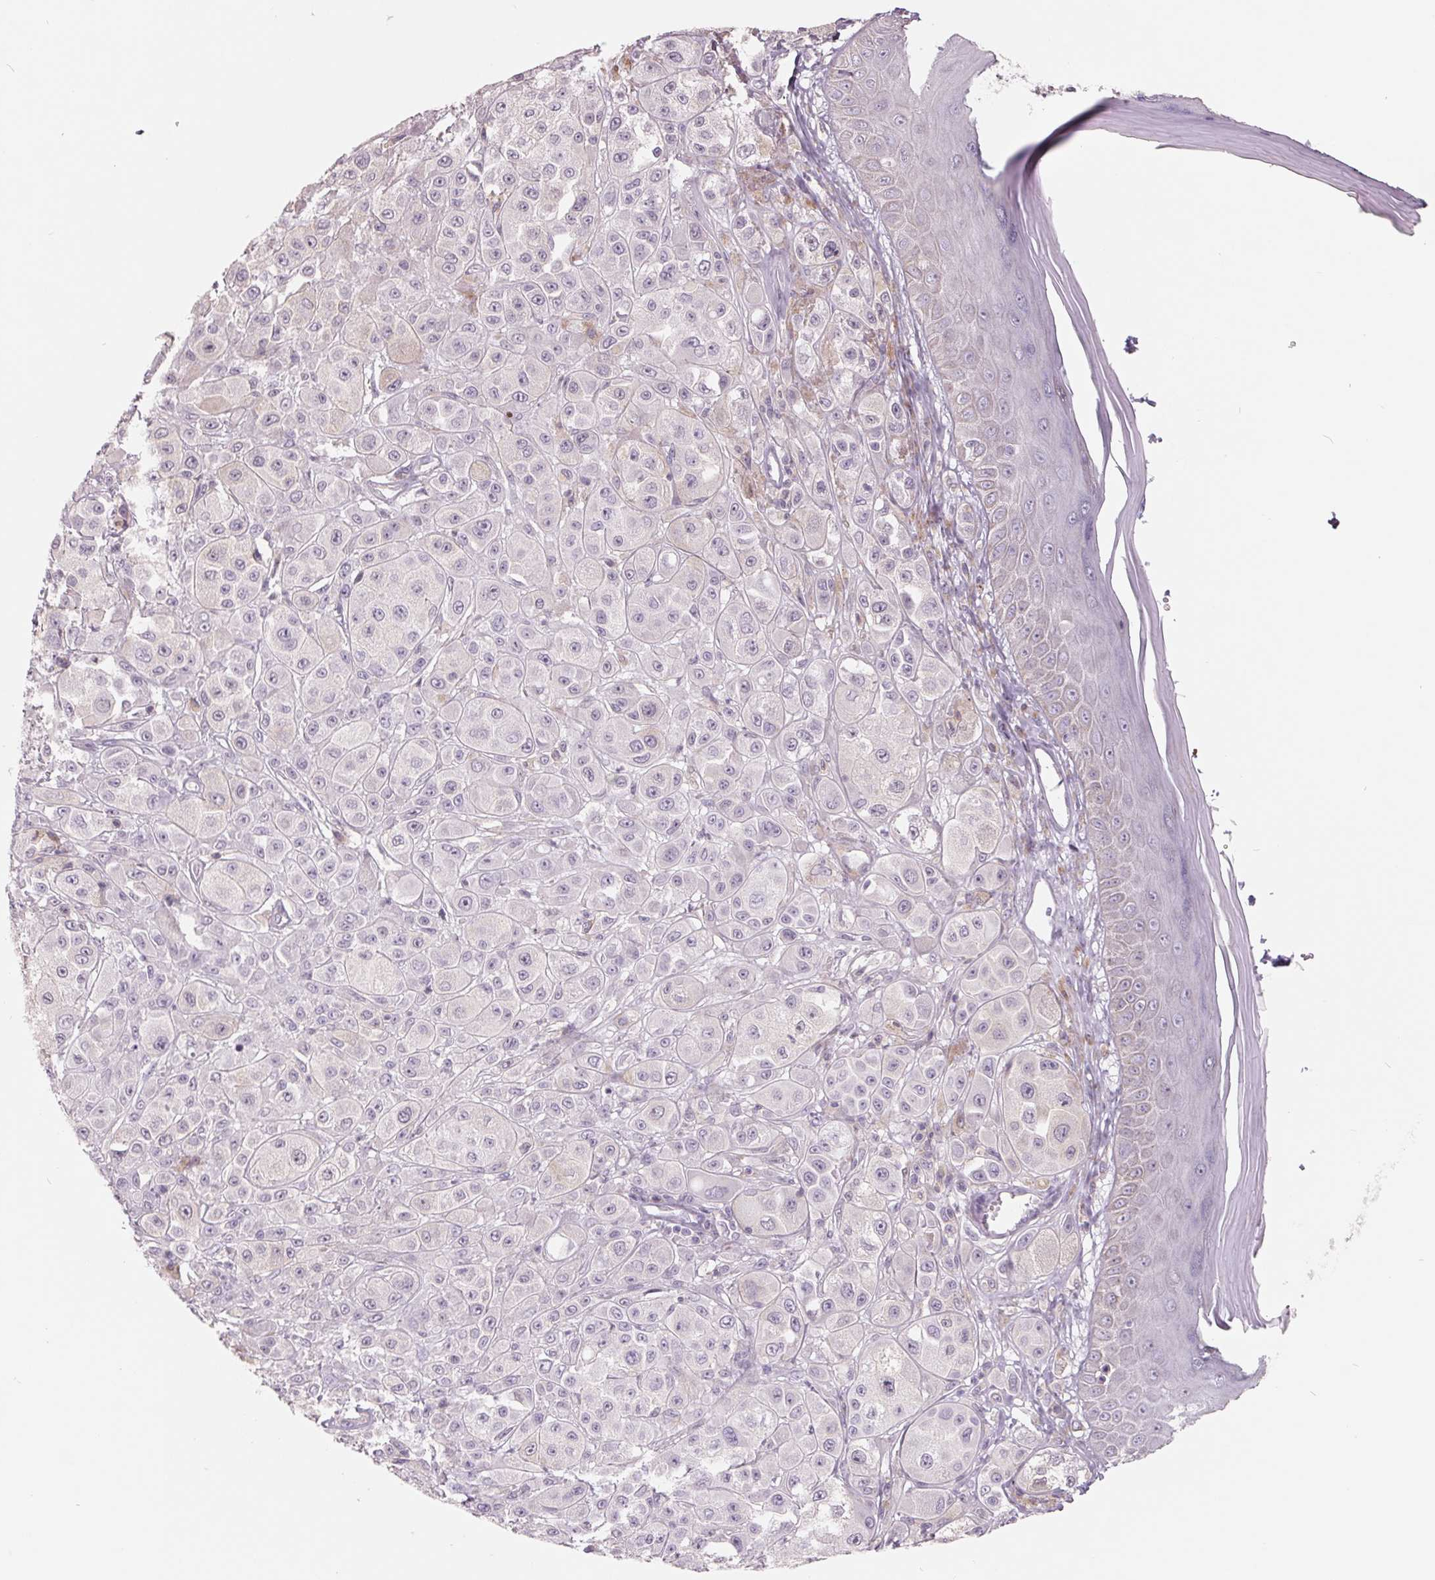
{"staining": {"intensity": "negative", "quantity": "none", "location": "none"}, "tissue": "melanoma", "cell_type": "Tumor cells", "image_type": "cancer", "snomed": [{"axis": "morphology", "description": "Malignant melanoma, NOS"}, {"axis": "topography", "description": "Skin"}], "caption": "This micrograph is of melanoma stained with IHC to label a protein in brown with the nuclei are counter-stained blue. There is no staining in tumor cells.", "gene": "FTCD", "patient": {"sex": "male", "age": 67}}